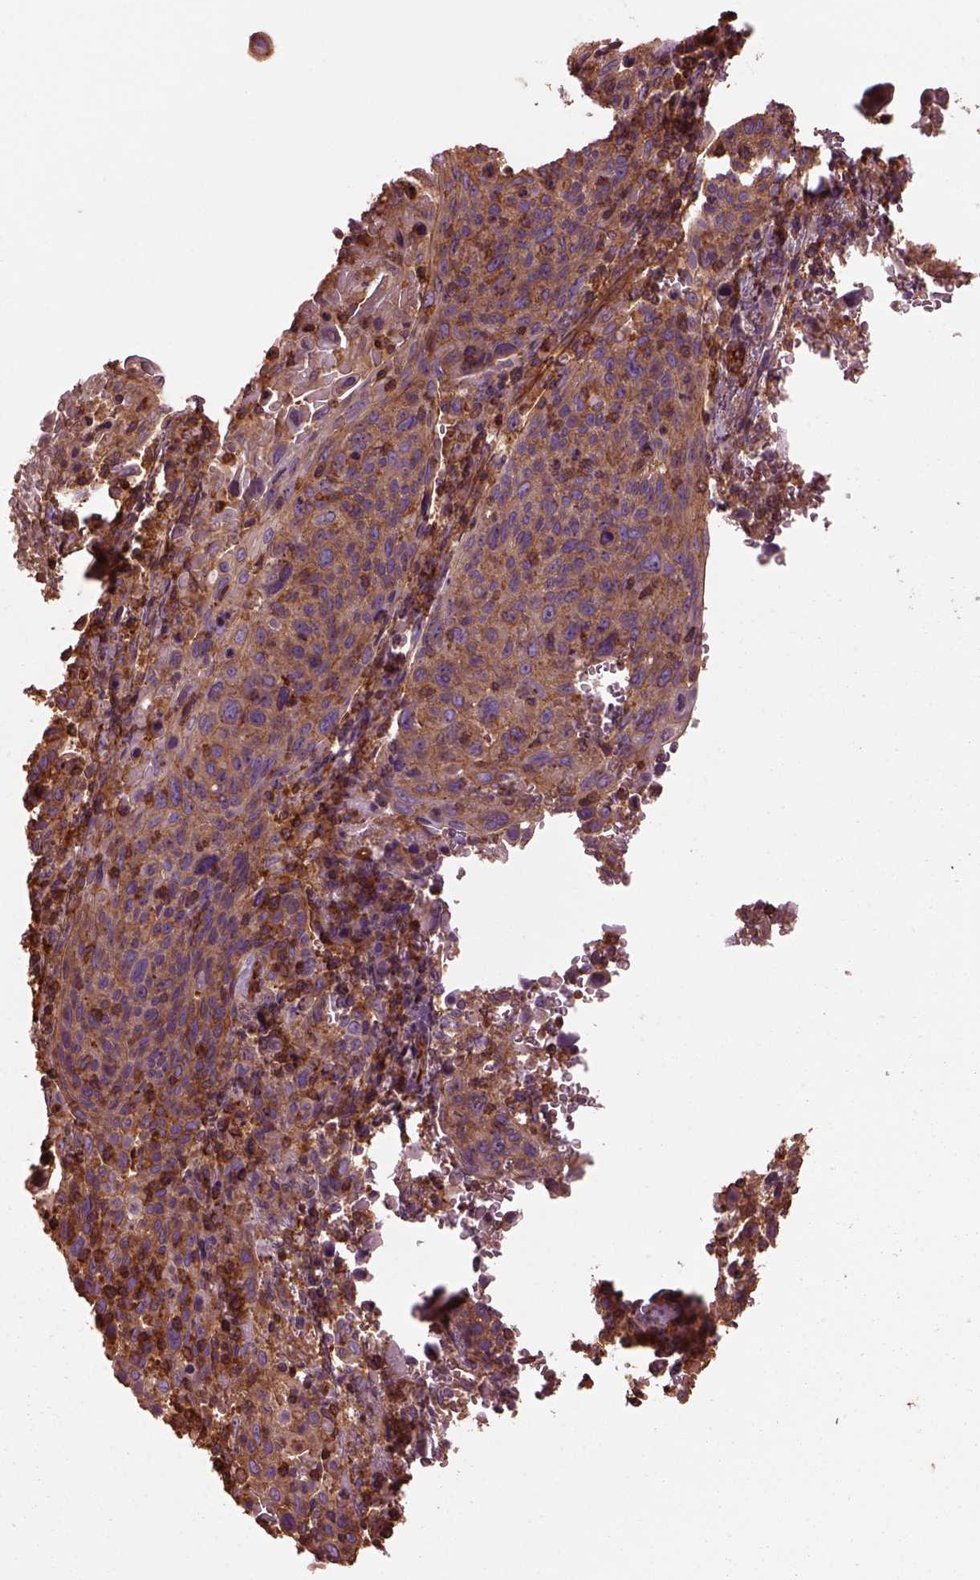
{"staining": {"intensity": "moderate", "quantity": ">75%", "location": "cytoplasmic/membranous"}, "tissue": "cervical cancer", "cell_type": "Tumor cells", "image_type": "cancer", "snomed": [{"axis": "morphology", "description": "Squamous cell carcinoma, NOS"}, {"axis": "topography", "description": "Cervix"}], "caption": "Immunohistochemistry (IHC) (DAB) staining of cervical cancer exhibits moderate cytoplasmic/membranous protein positivity in approximately >75% of tumor cells.", "gene": "MYL6", "patient": {"sex": "female", "age": 61}}